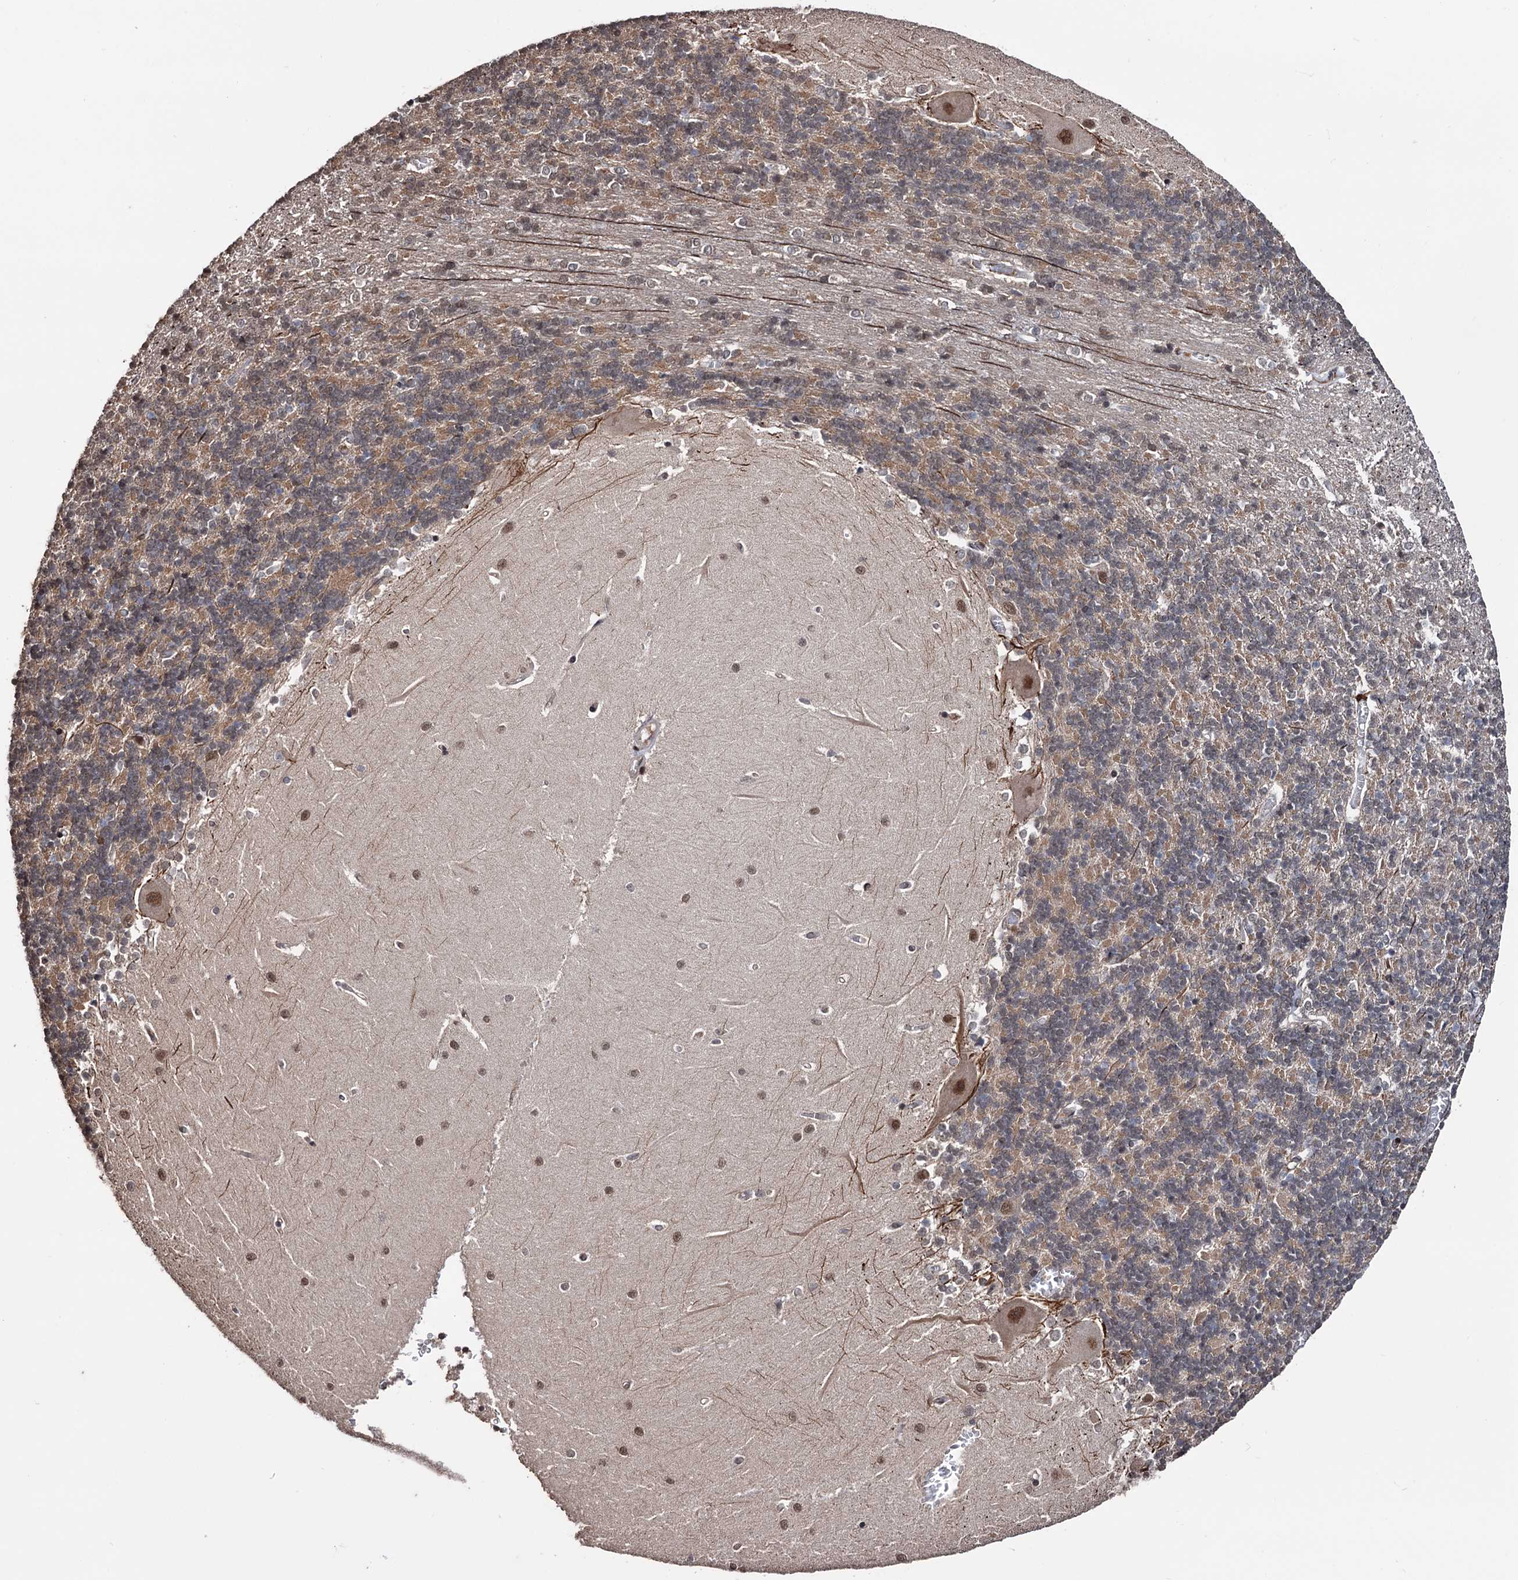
{"staining": {"intensity": "moderate", "quantity": "25%-75%", "location": "cytoplasmic/membranous"}, "tissue": "cerebellum", "cell_type": "Cells in granular layer", "image_type": "normal", "snomed": [{"axis": "morphology", "description": "Normal tissue, NOS"}, {"axis": "topography", "description": "Cerebellum"}], "caption": "Protein expression by IHC exhibits moderate cytoplasmic/membranous staining in about 25%-75% of cells in granular layer in normal cerebellum.", "gene": "KLF5", "patient": {"sex": "male", "age": 37}}